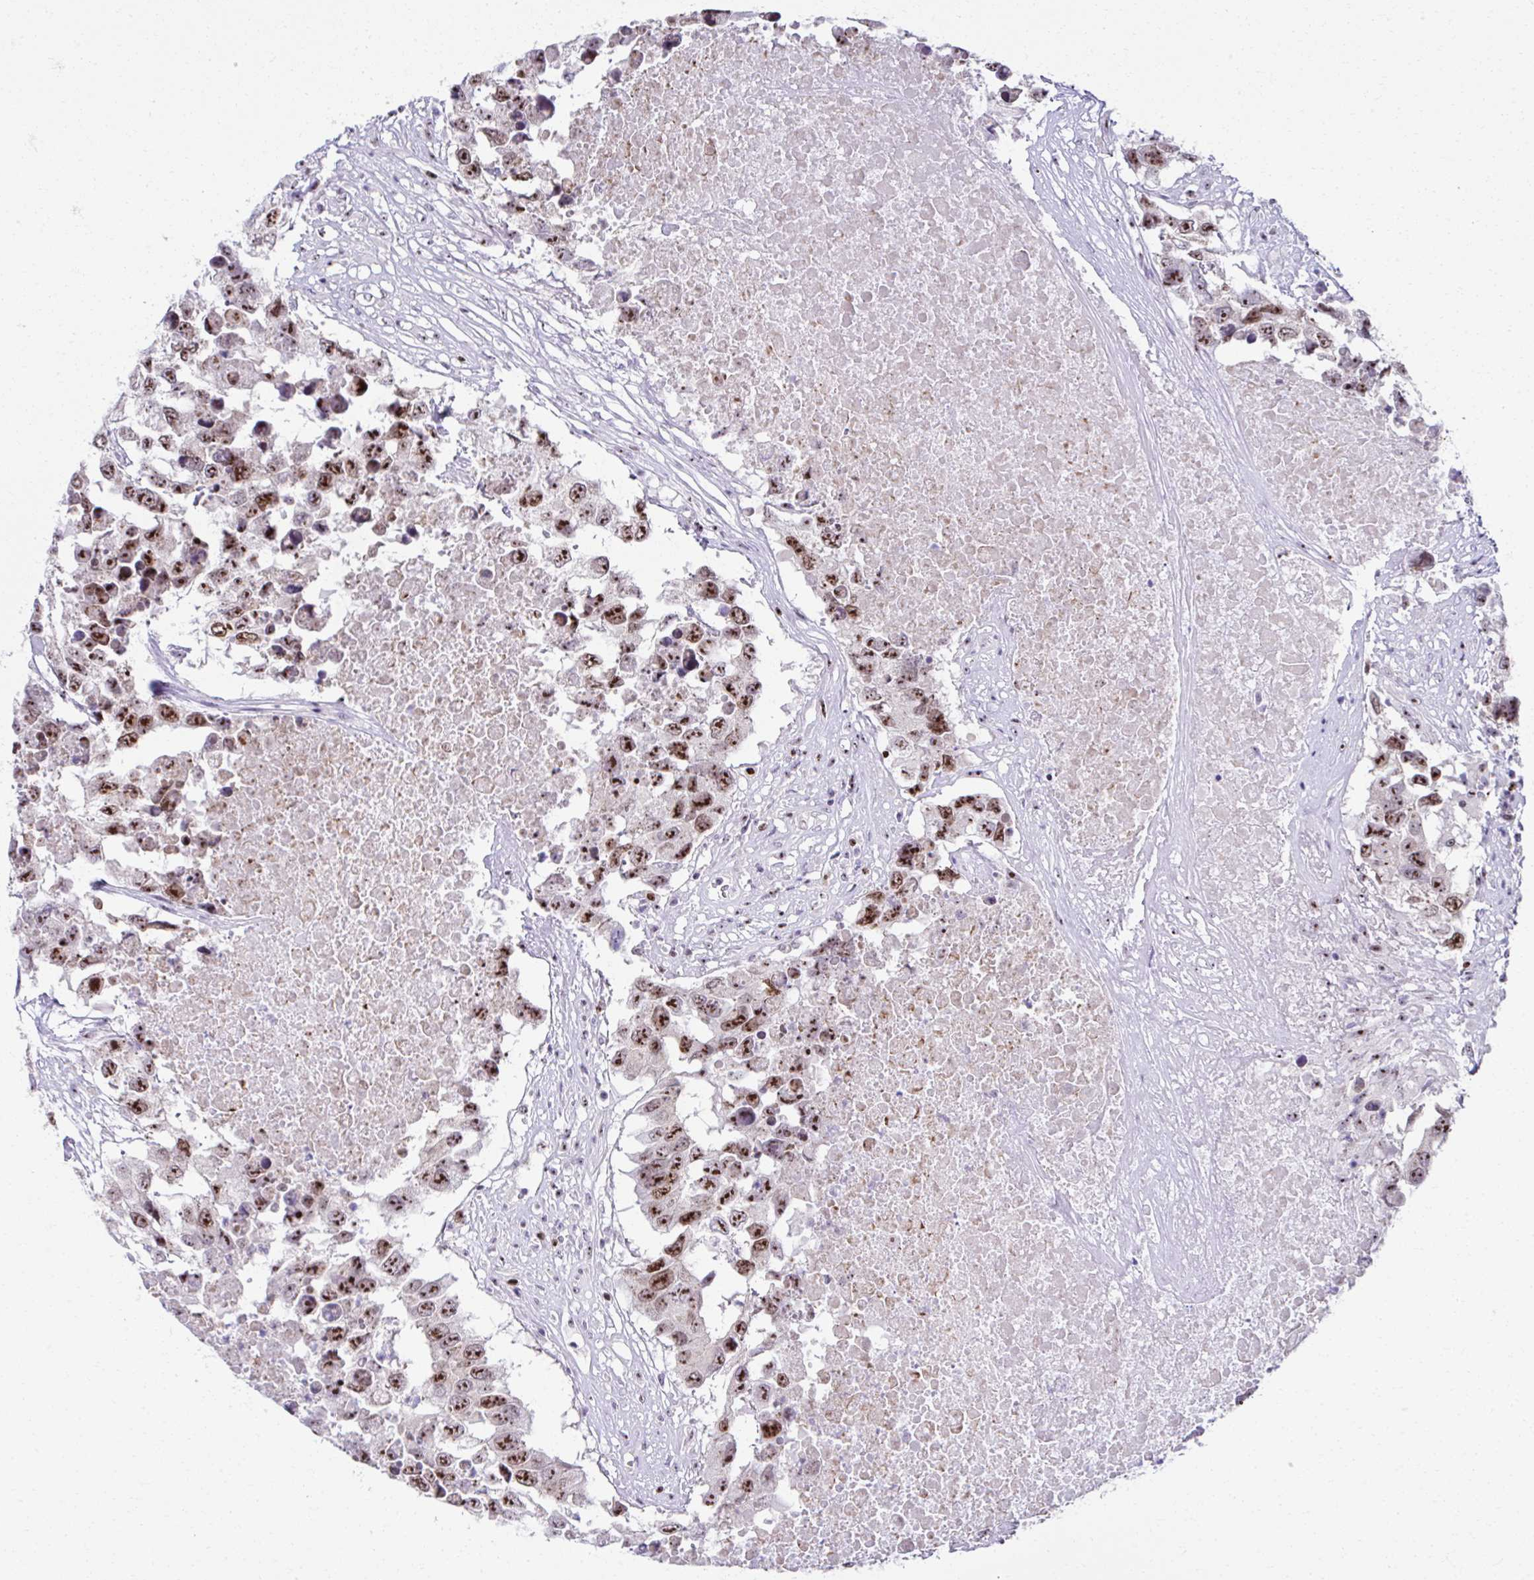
{"staining": {"intensity": "strong", "quantity": ">75%", "location": "nuclear"}, "tissue": "testis cancer", "cell_type": "Tumor cells", "image_type": "cancer", "snomed": [{"axis": "morphology", "description": "Carcinoma, Embryonal, NOS"}, {"axis": "topography", "description": "Testis"}], "caption": "Testis cancer (embryonal carcinoma) was stained to show a protein in brown. There is high levels of strong nuclear staining in about >75% of tumor cells.", "gene": "CEP72", "patient": {"sex": "male", "age": 83}}